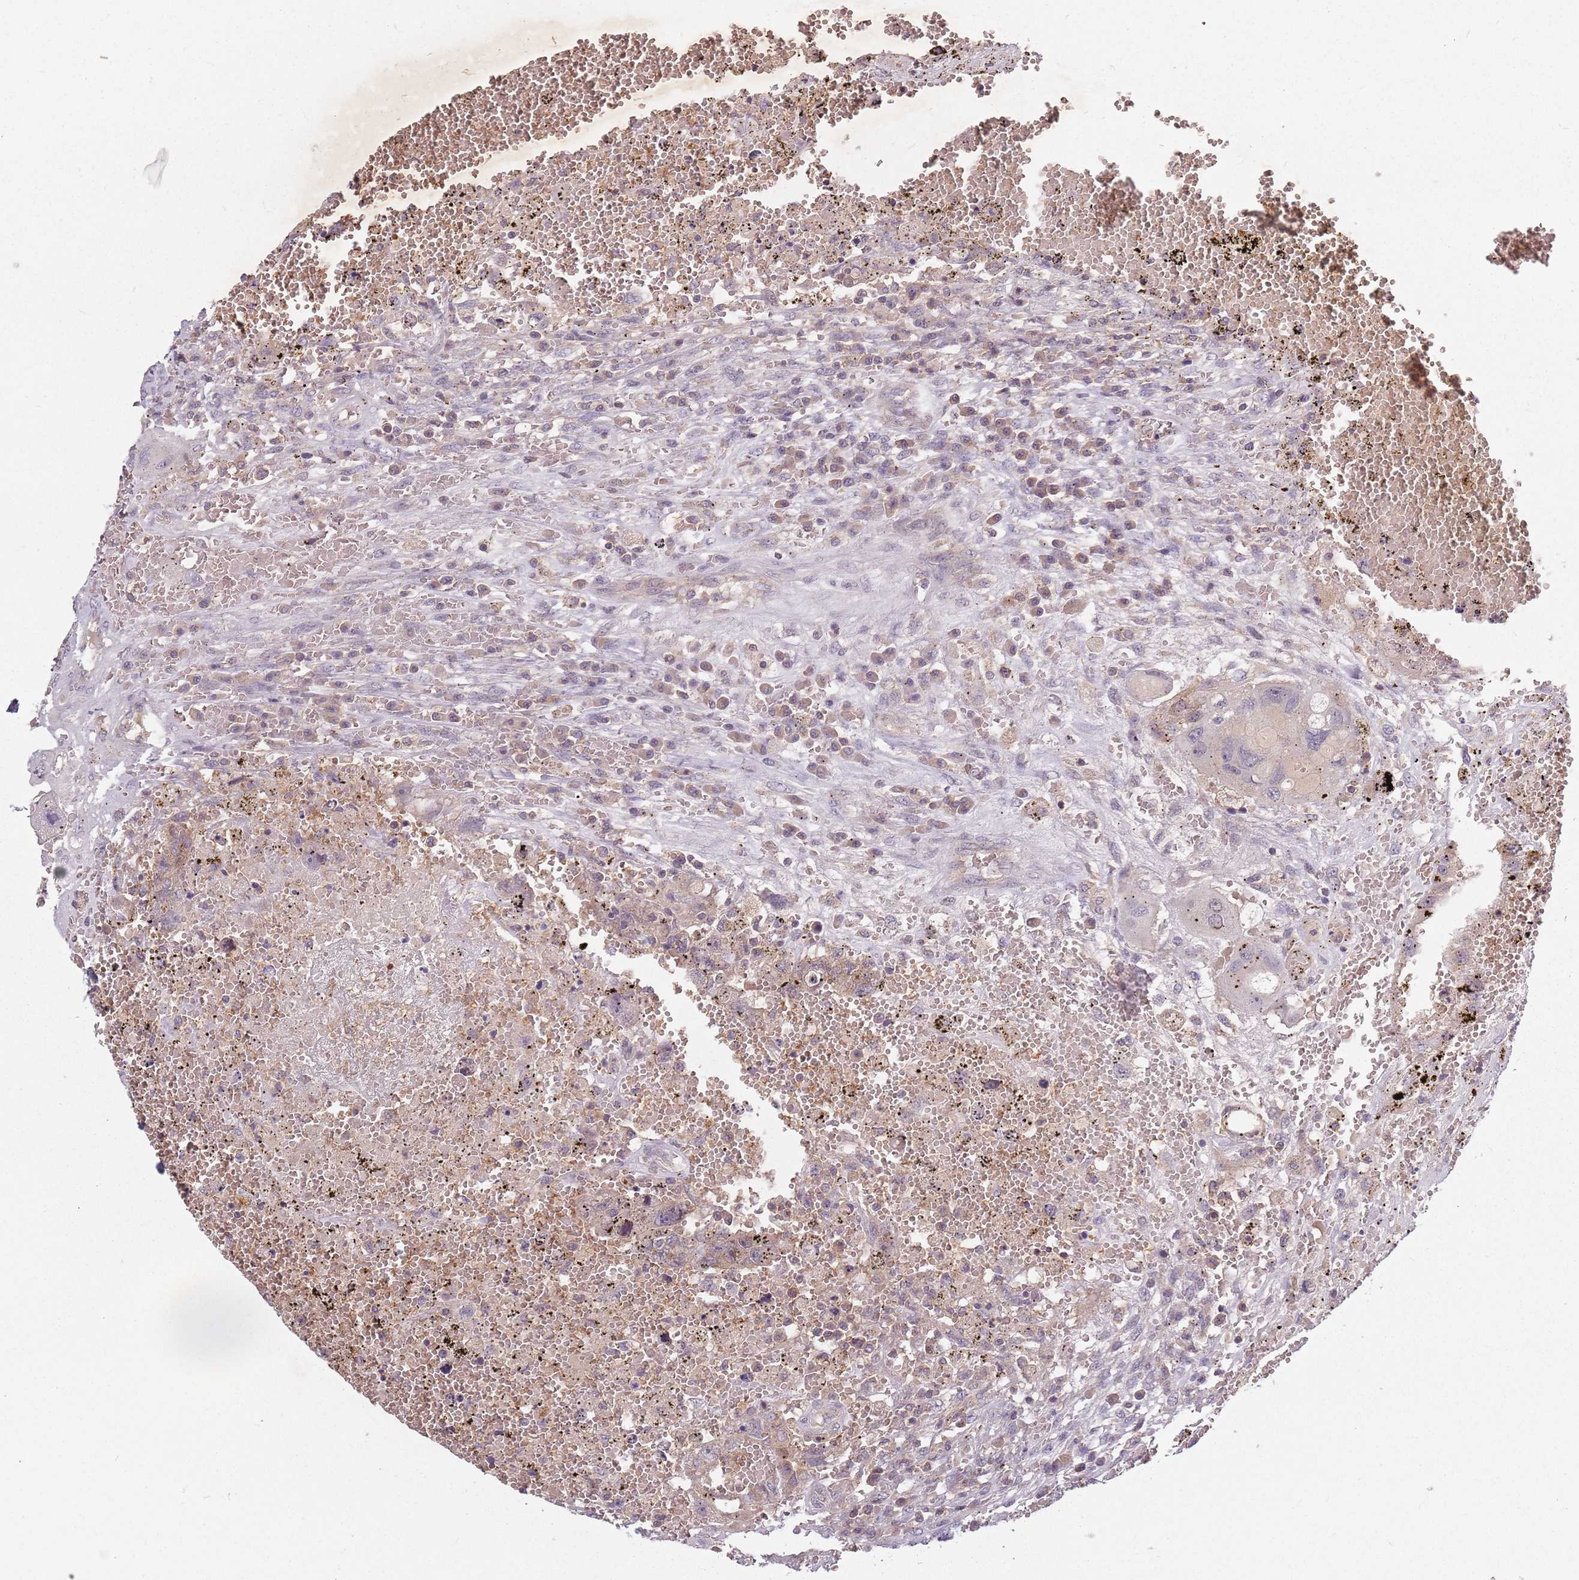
{"staining": {"intensity": "weak", "quantity": "25%-75%", "location": "cytoplasmic/membranous"}, "tissue": "testis cancer", "cell_type": "Tumor cells", "image_type": "cancer", "snomed": [{"axis": "morphology", "description": "Carcinoma, Embryonal, NOS"}, {"axis": "topography", "description": "Testis"}], "caption": "Testis cancer stained with DAB (3,3'-diaminobenzidine) immunohistochemistry (IHC) demonstrates low levels of weak cytoplasmic/membranous staining in about 25%-75% of tumor cells.", "gene": "ASB13", "patient": {"sex": "male", "age": 26}}